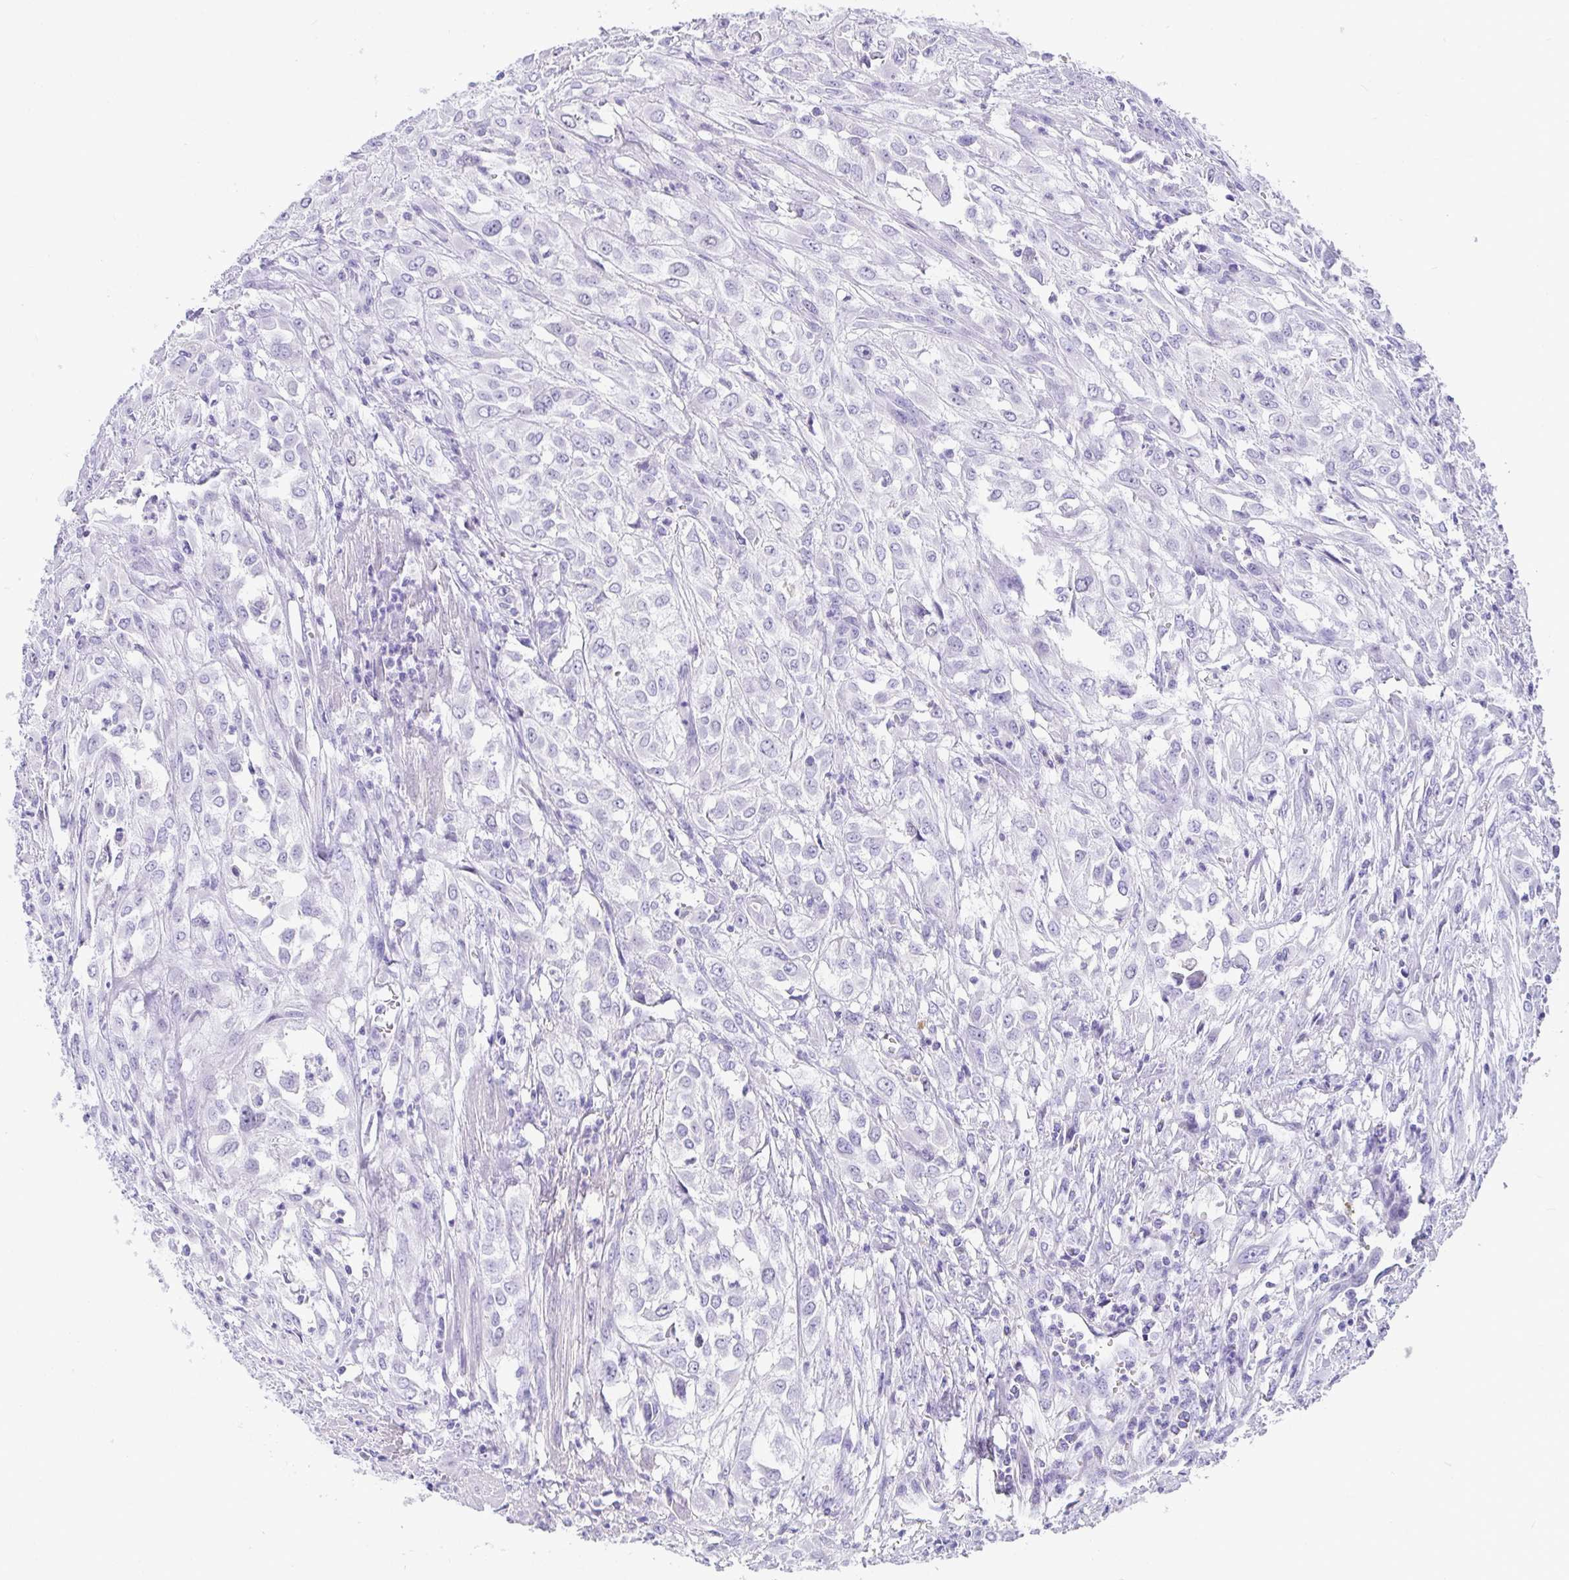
{"staining": {"intensity": "negative", "quantity": "none", "location": "none"}, "tissue": "urothelial cancer", "cell_type": "Tumor cells", "image_type": "cancer", "snomed": [{"axis": "morphology", "description": "Urothelial carcinoma, High grade"}, {"axis": "topography", "description": "Urinary bladder"}], "caption": "This photomicrograph is of urothelial cancer stained with immunohistochemistry (IHC) to label a protein in brown with the nuclei are counter-stained blue. There is no staining in tumor cells.", "gene": "TMEM241", "patient": {"sex": "male", "age": 67}}